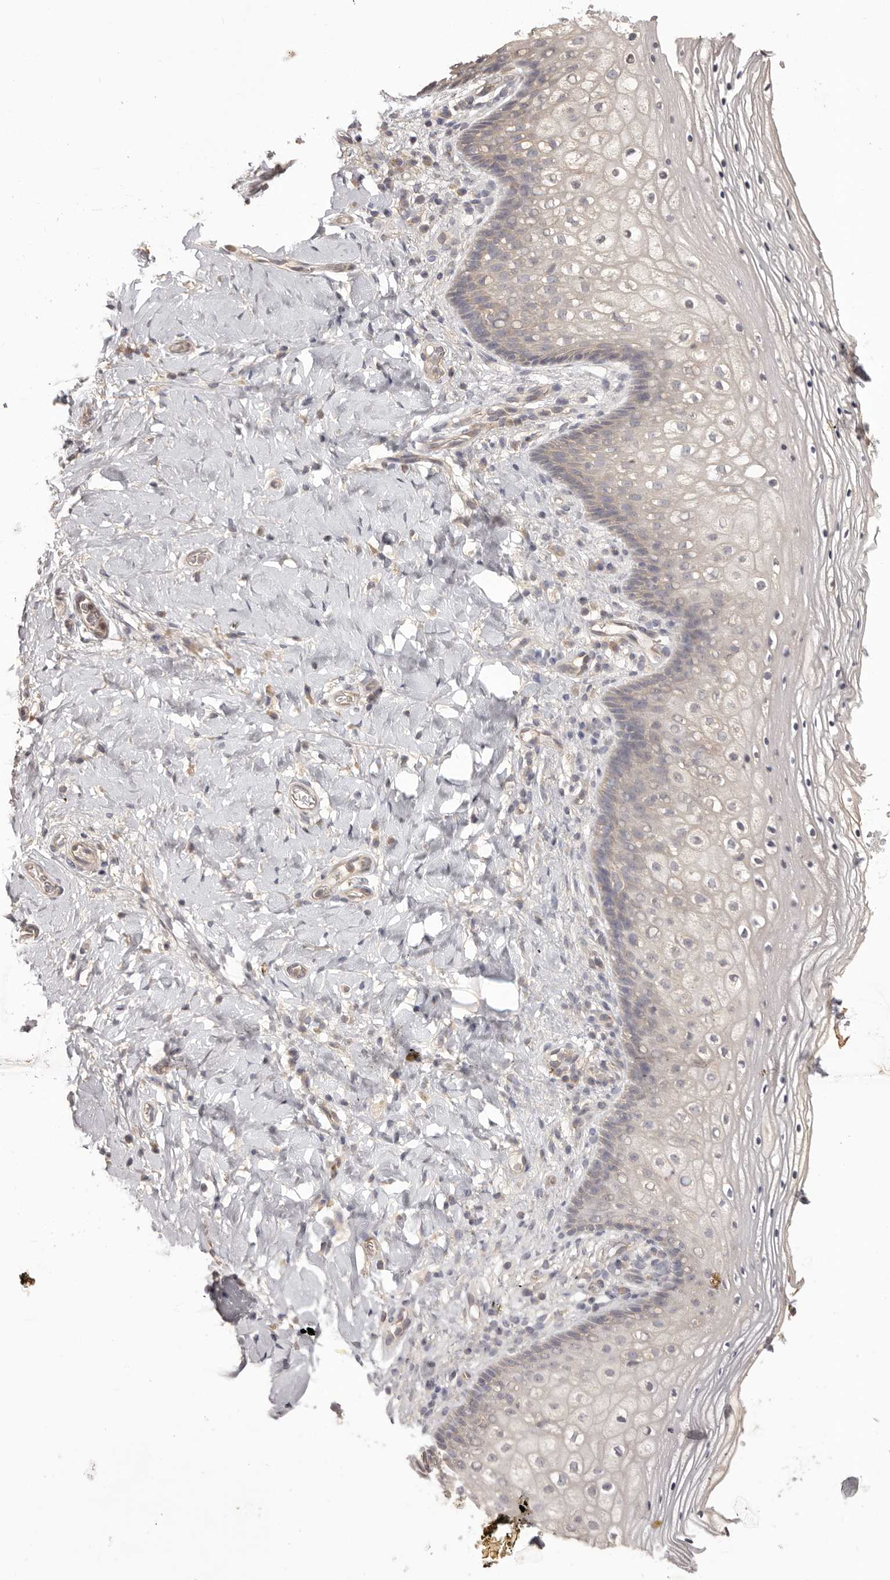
{"staining": {"intensity": "negative", "quantity": "none", "location": "none"}, "tissue": "vagina", "cell_type": "Squamous epithelial cells", "image_type": "normal", "snomed": [{"axis": "morphology", "description": "Normal tissue, NOS"}, {"axis": "topography", "description": "Vagina"}], "caption": "IHC image of unremarkable vagina stained for a protein (brown), which reveals no staining in squamous epithelial cells.", "gene": "HRH1", "patient": {"sex": "female", "age": 60}}